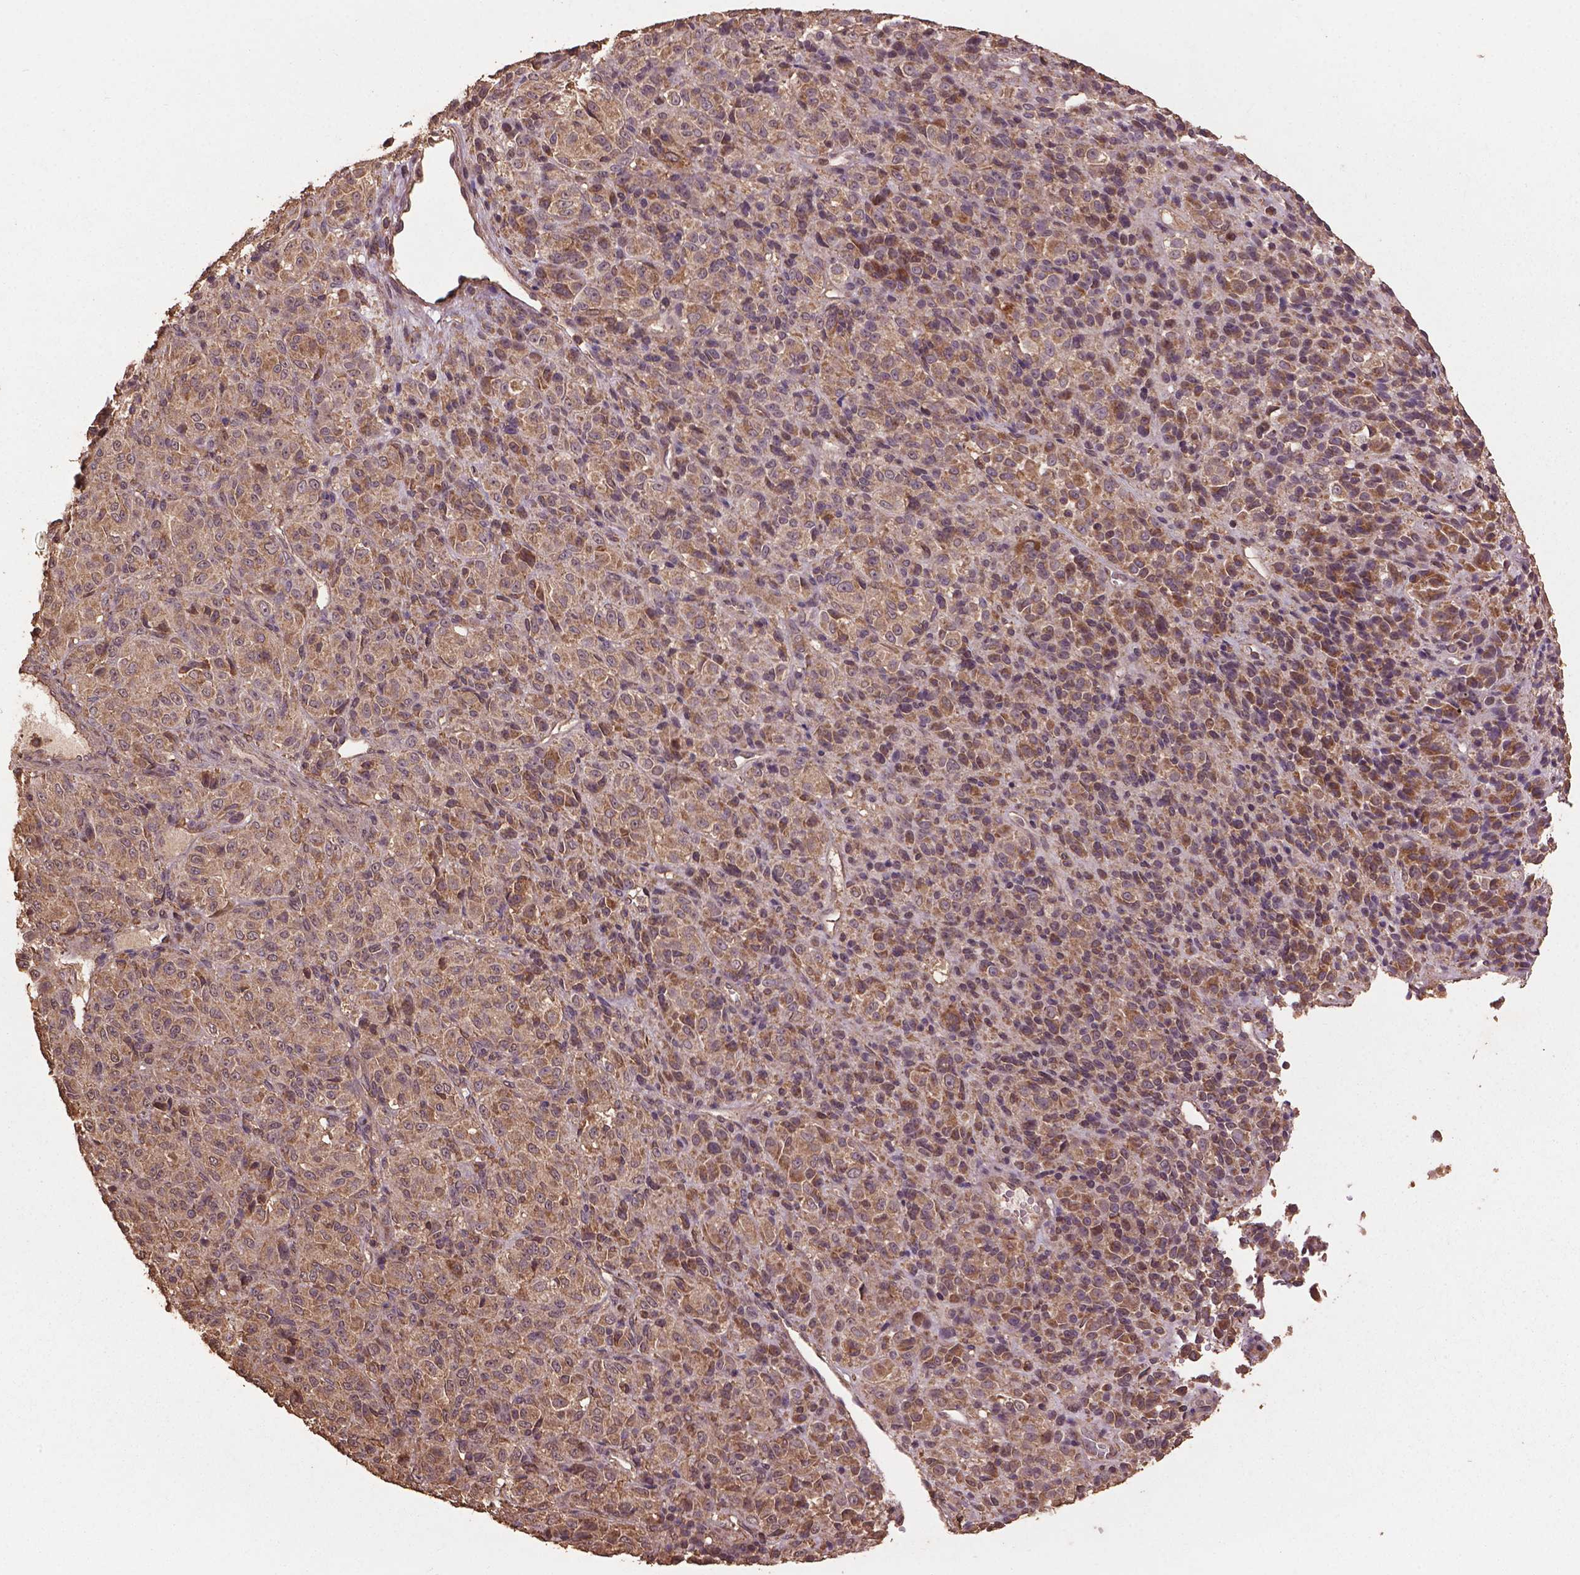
{"staining": {"intensity": "weak", "quantity": ">75%", "location": "cytoplasmic/membranous"}, "tissue": "melanoma", "cell_type": "Tumor cells", "image_type": "cancer", "snomed": [{"axis": "morphology", "description": "Malignant melanoma, Metastatic site"}, {"axis": "topography", "description": "Brain"}], "caption": "Immunohistochemistry histopathology image of neoplastic tissue: malignant melanoma (metastatic site) stained using IHC shows low levels of weak protein expression localized specifically in the cytoplasmic/membranous of tumor cells, appearing as a cytoplasmic/membranous brown color.", "gene": "BABAM1", "patient": {"sex": "female", "age": 56}}